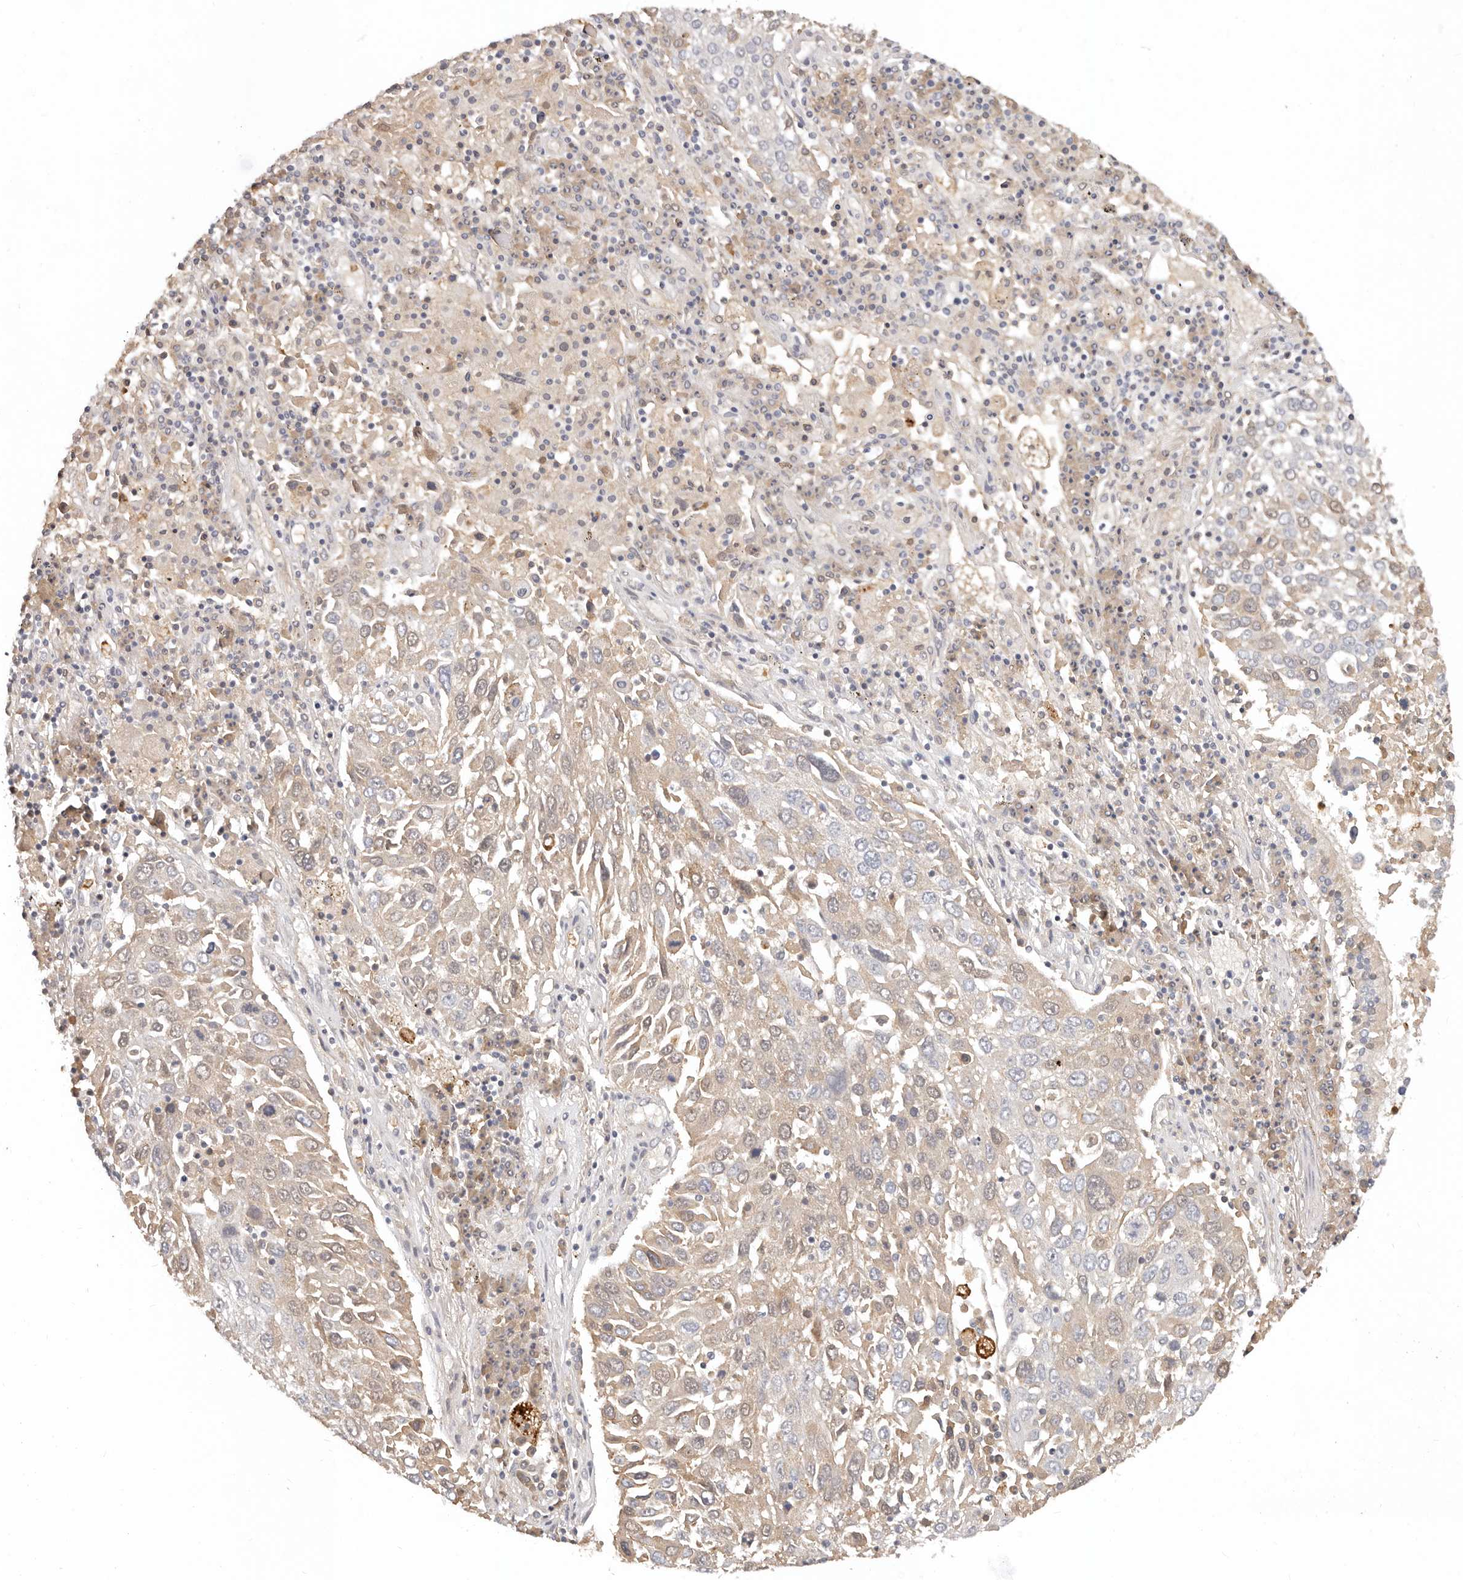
{"staining": {"intensity": "weak", "quantity": ">75%", "location": "cytoplasmic/membranous"}, "tissue": "lung cancer", "cell_type": "Tumor cells", "image_type": "cancer", "snomed": [{"axis": "morphology", "description": "Squamous cell carcinoma, NOS"}, {"axis": "topography", "description": "Lung"}], "caption": "About >75% of tumor cells in human lung cancer (squamous cell carcinoma) exhibit weak cytoplasmic/membranous protein positivity as visualized by brown immunohistochemical staining.", "gene": "USP49", "patient": {"sex": "male", "age": 65}}